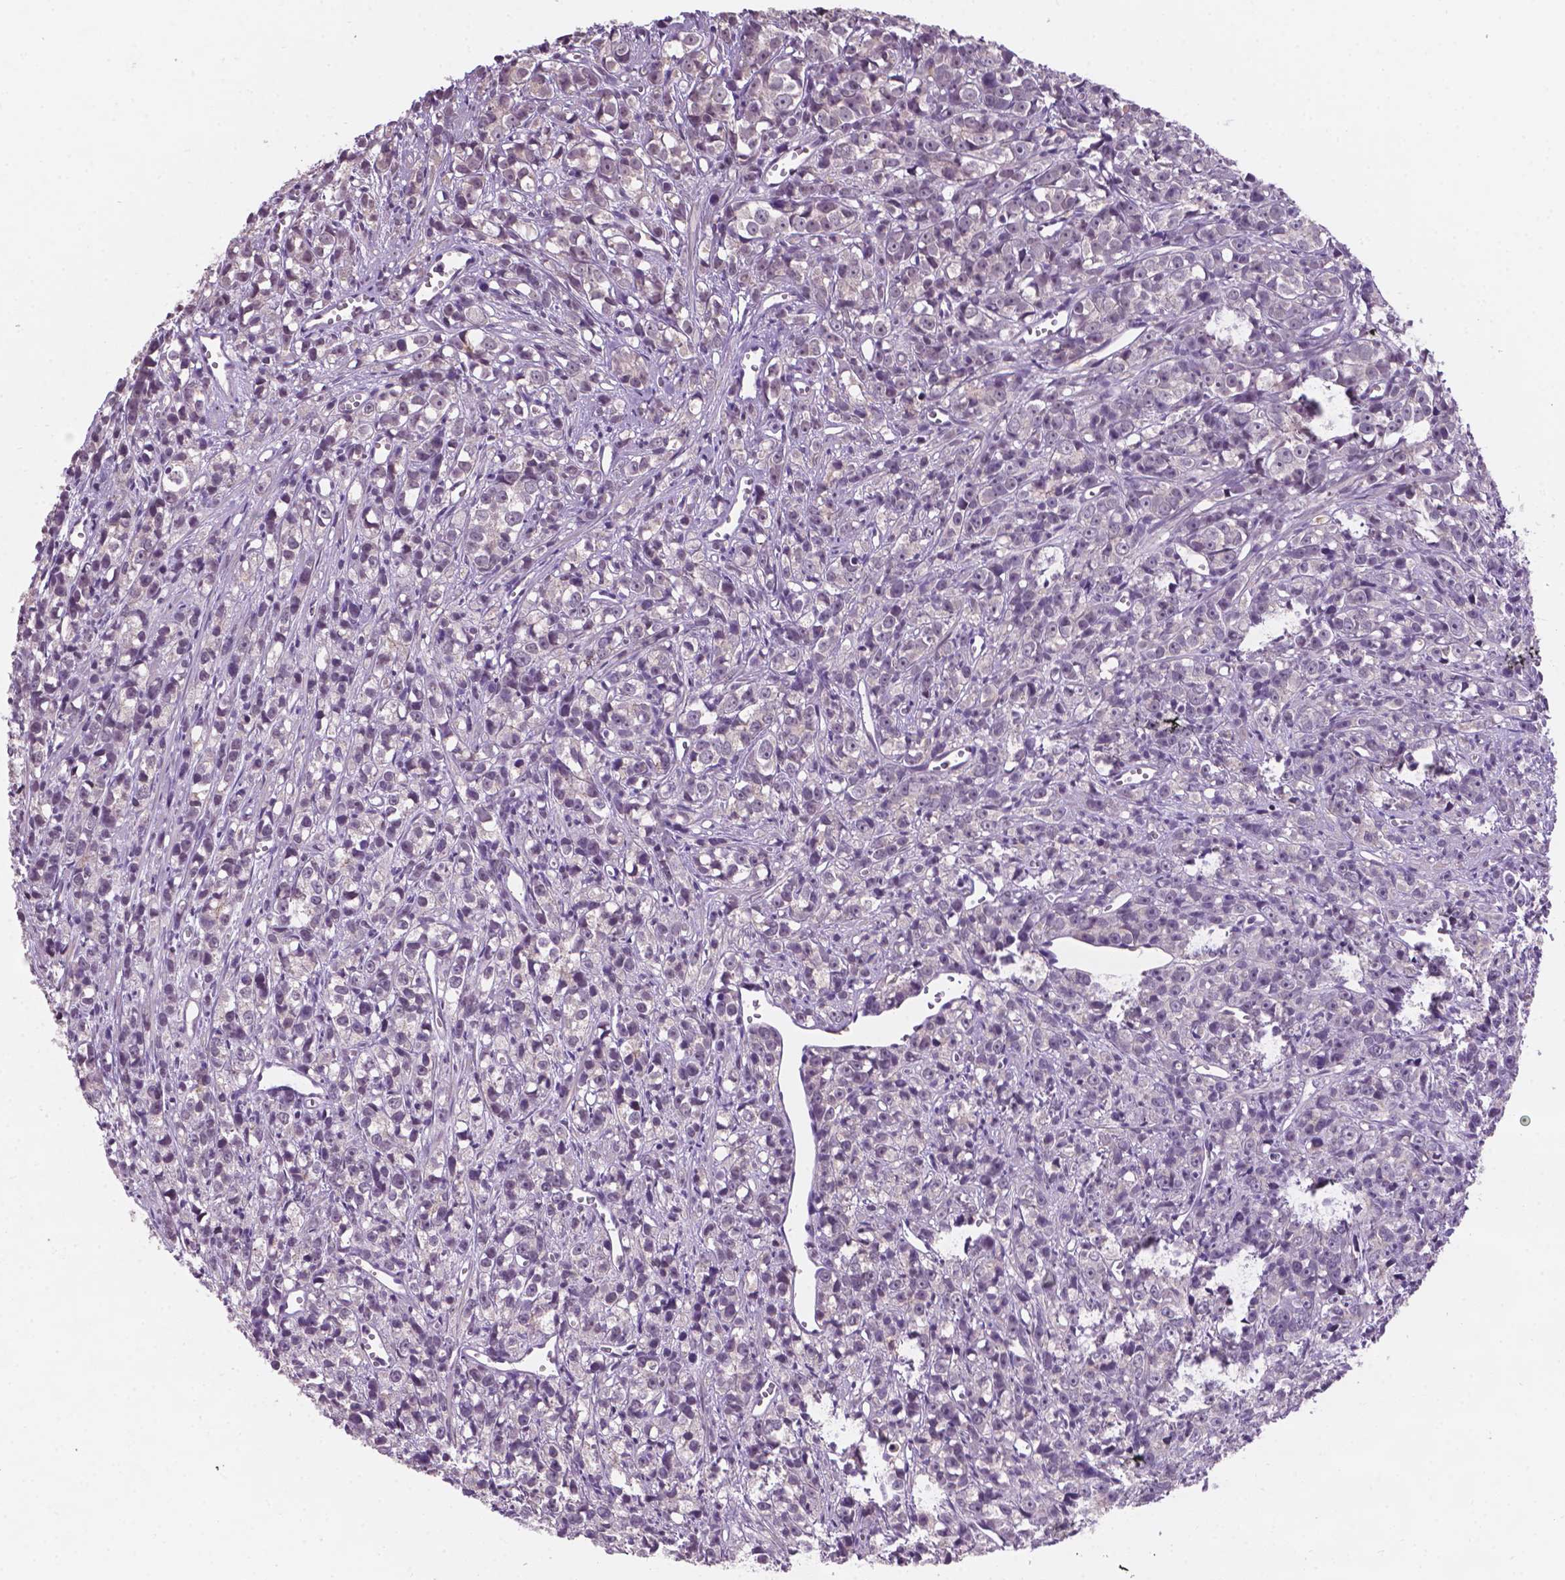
{"staining": {"intensity": "negative", "quantity": "none", "location": "none"}, "tissue": "prostate cancer", "cell_type": "Tumor cells", "image_type": "cancer", "snomed": [{"axis": "morphology", "description": "Adenocarcinoma, High grade"}, {"axis": "topography", "description": "Prostate"}], "caption": "IHC histopathology image of neoplastic tissue: human adenocarcinoma (high-grade) (prostate) stained with DAB (3,3'-diaminobenzidine) exhibits no significant protein positivity in tumor cells. (Stains: DAB (3,3'-diaminobenzidine) immunohistochemistry (IHC) with hematoxylin counter stain, Microscopy: brightfield microscopy at high magnification).", "gene": "GXYLT2", "patient": {"sex": "male", "age": 77}}